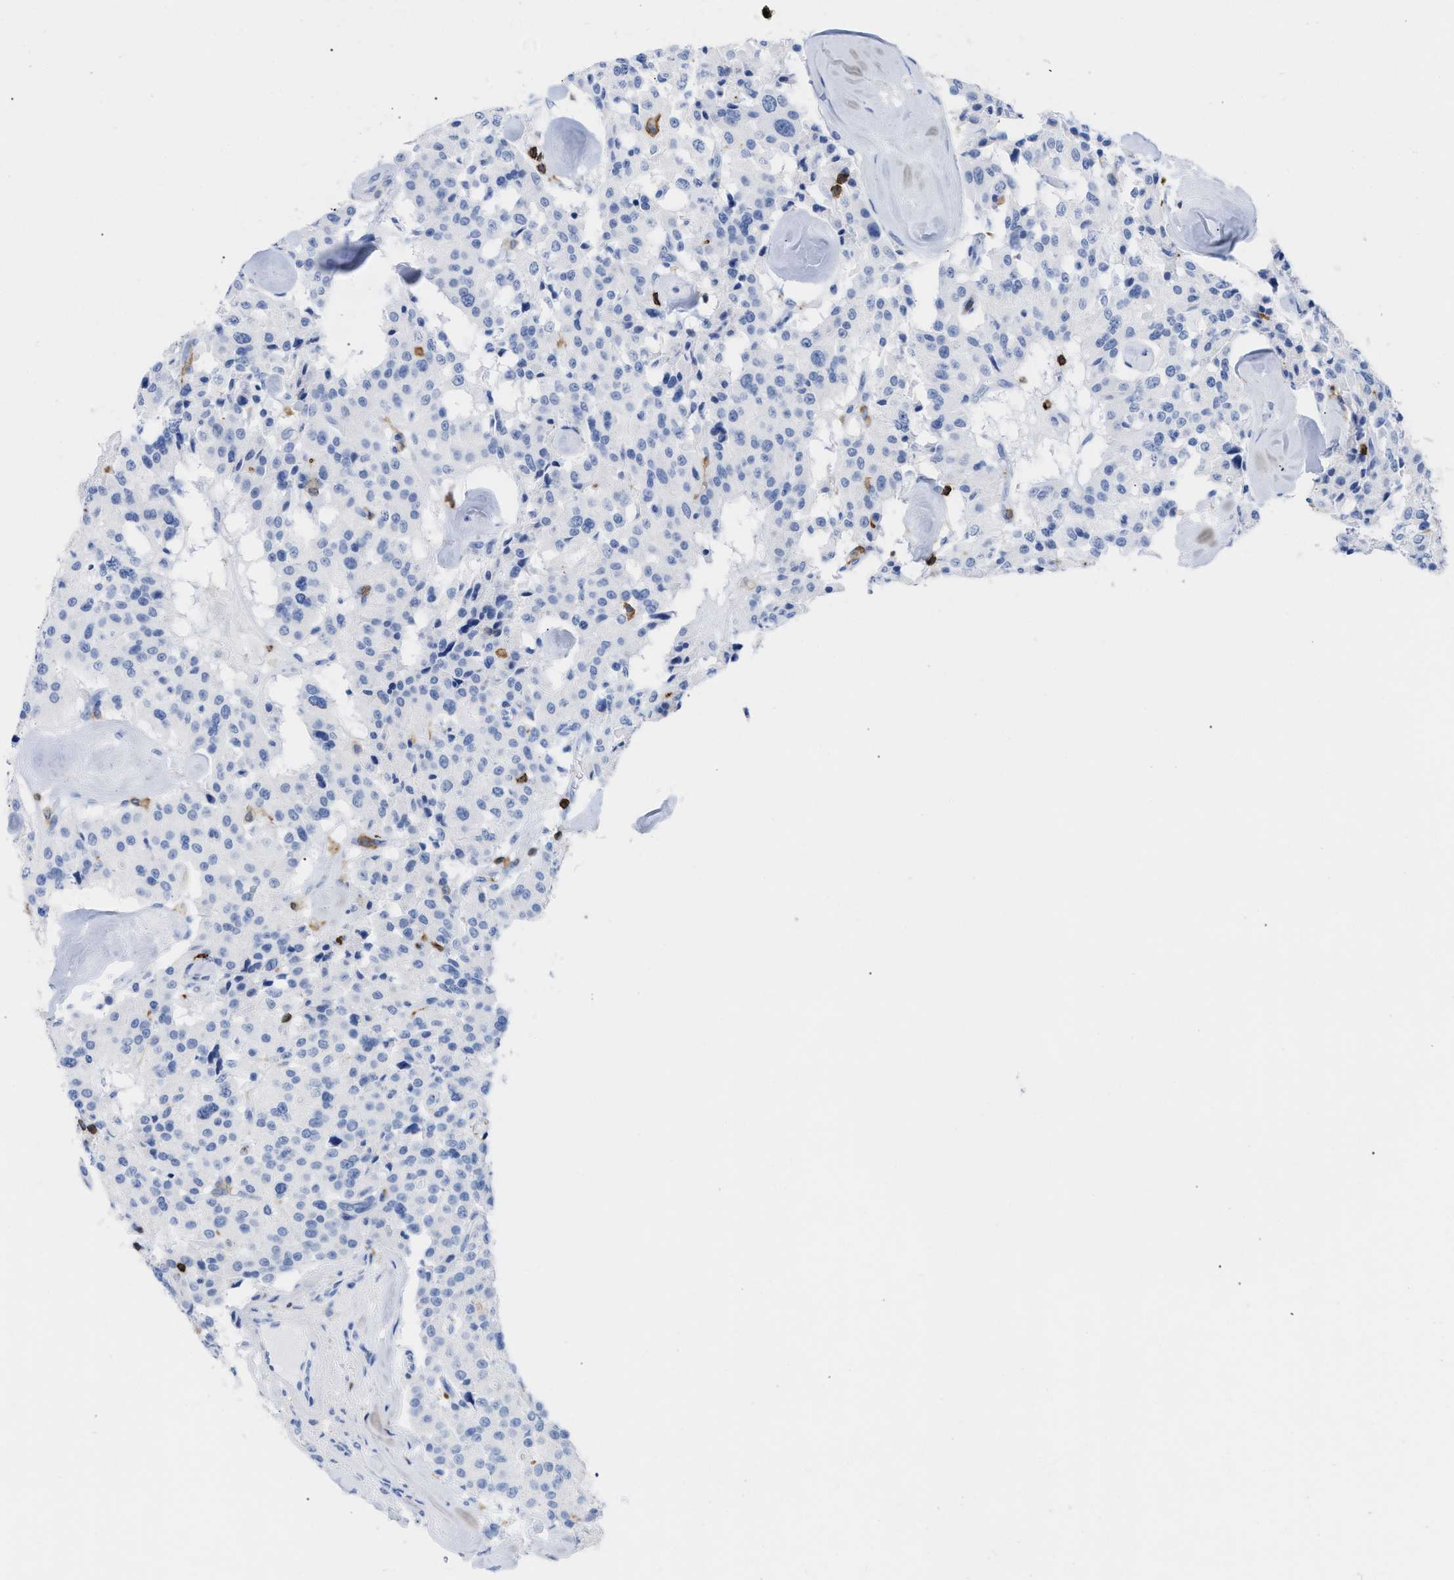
{"staining": {"intensity": "negative", "quantity": "none", "location": "none"}, "tissue": "carcinoid", "cell_type": "Tumor cells", "image_type": "cancer", "snomed": [{"axis": "morphology", "description": "Carcinoid, malignant, NOS"}, {"axis": "topography", "description": "Lung"}], "caption": "Immunohistochemistry photomicrograph of human carcinoid (malignant) stained for a protein (brown), which shows no staining in tumor cells. (DAB (3,3'-diaminobenzidine) IHC, high magnification).", "gene": "LCP1", "patient": {"sex": "male", "age": 30}}